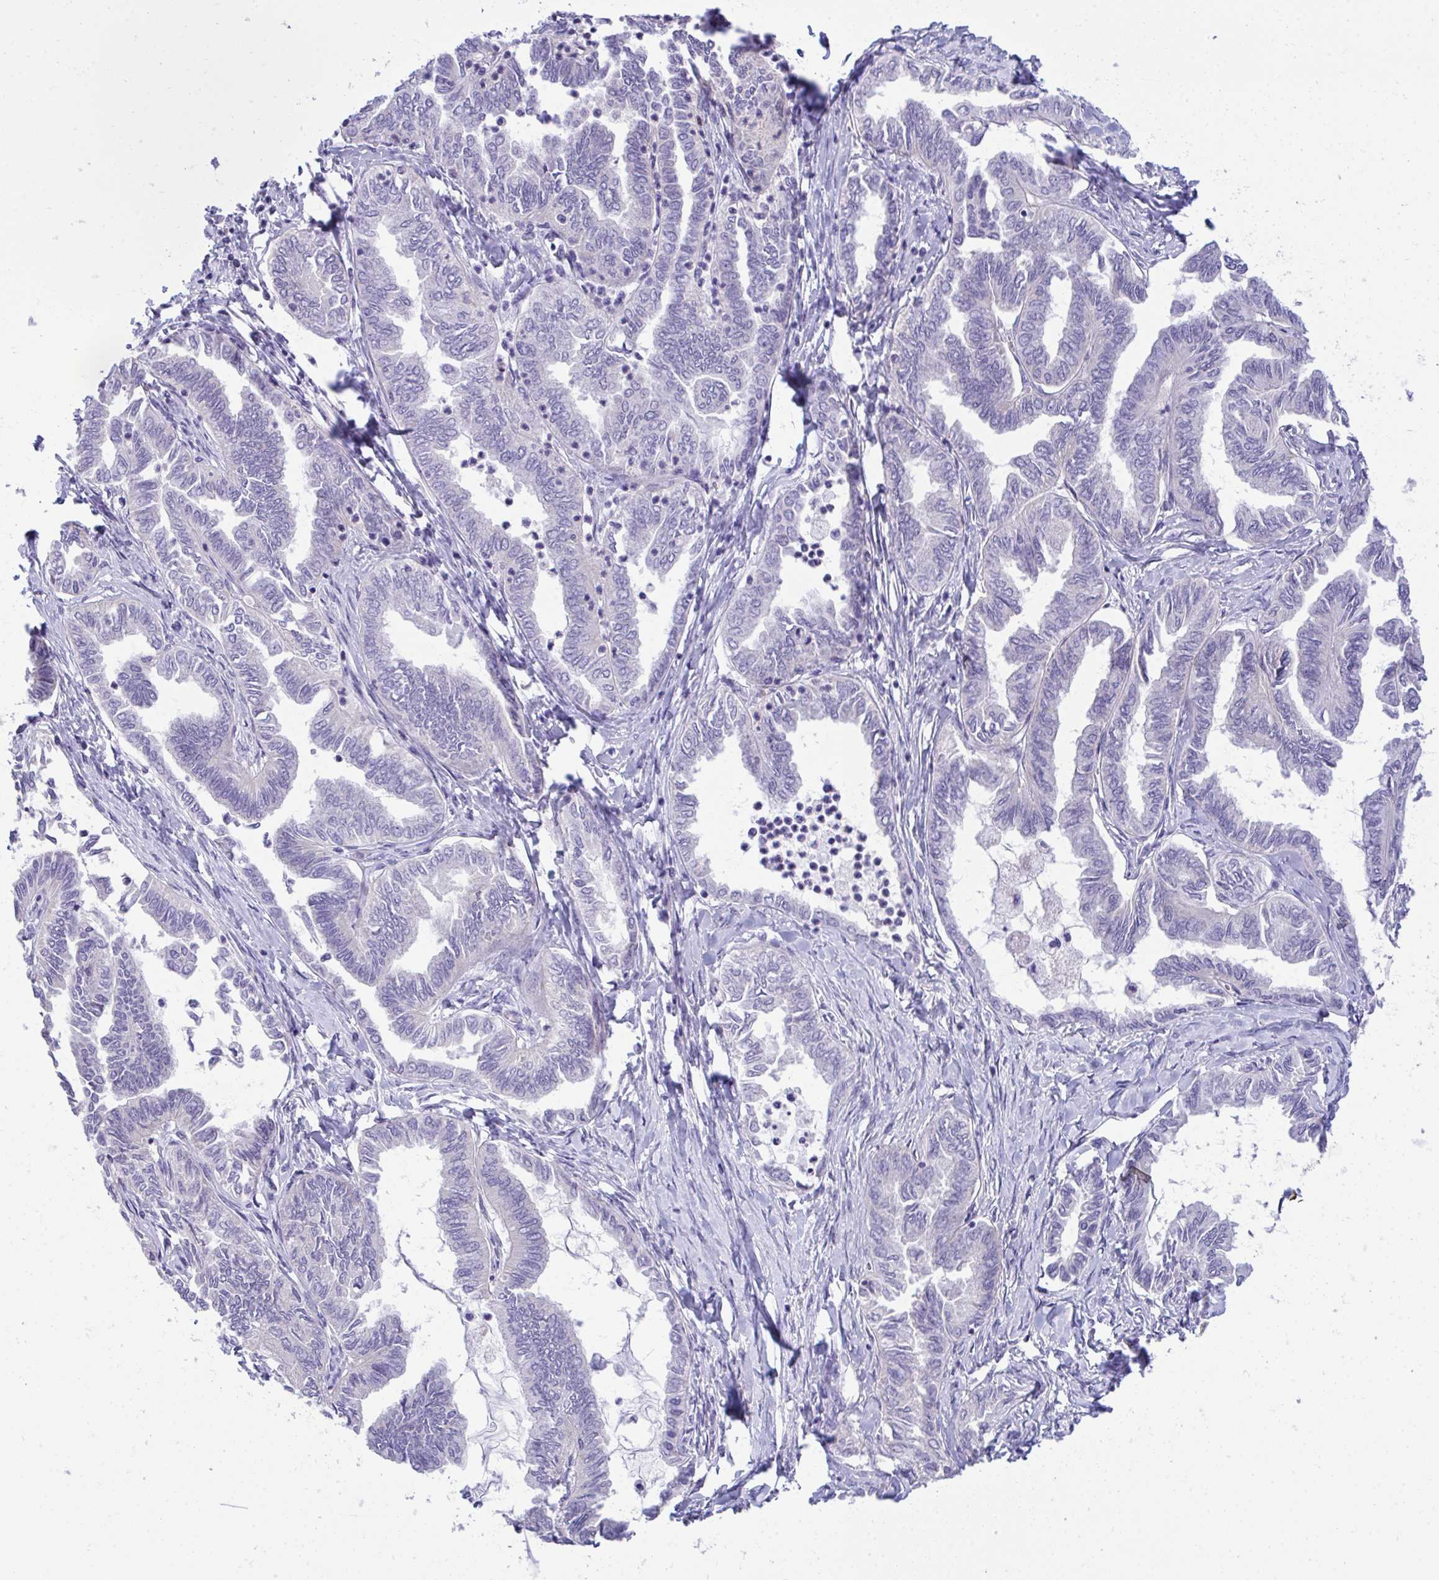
{"staining": {"intensity": "negative", "quantity": "none", "location": "none"}, "tissue": "ovarian cancer", "cell_type": "Tumor cells", "image_type": "cancer", "snomed": [{"axis": "morphology", "description": "Carcinoma, endometroid"}, {"axis": "topography", "description": "Ovary"}], "caption": "Immunohistochemistry (IHC) histopathology image of human ovarian cancer stained for a protein (brown), which demonstrates no staining in tumor cells. (Brightfield microscopy of DAB immunohistochemistry (IHC) at high magnification).", "gene": "TMCO5A", "patient": {"sex": "female", "age": 70}}